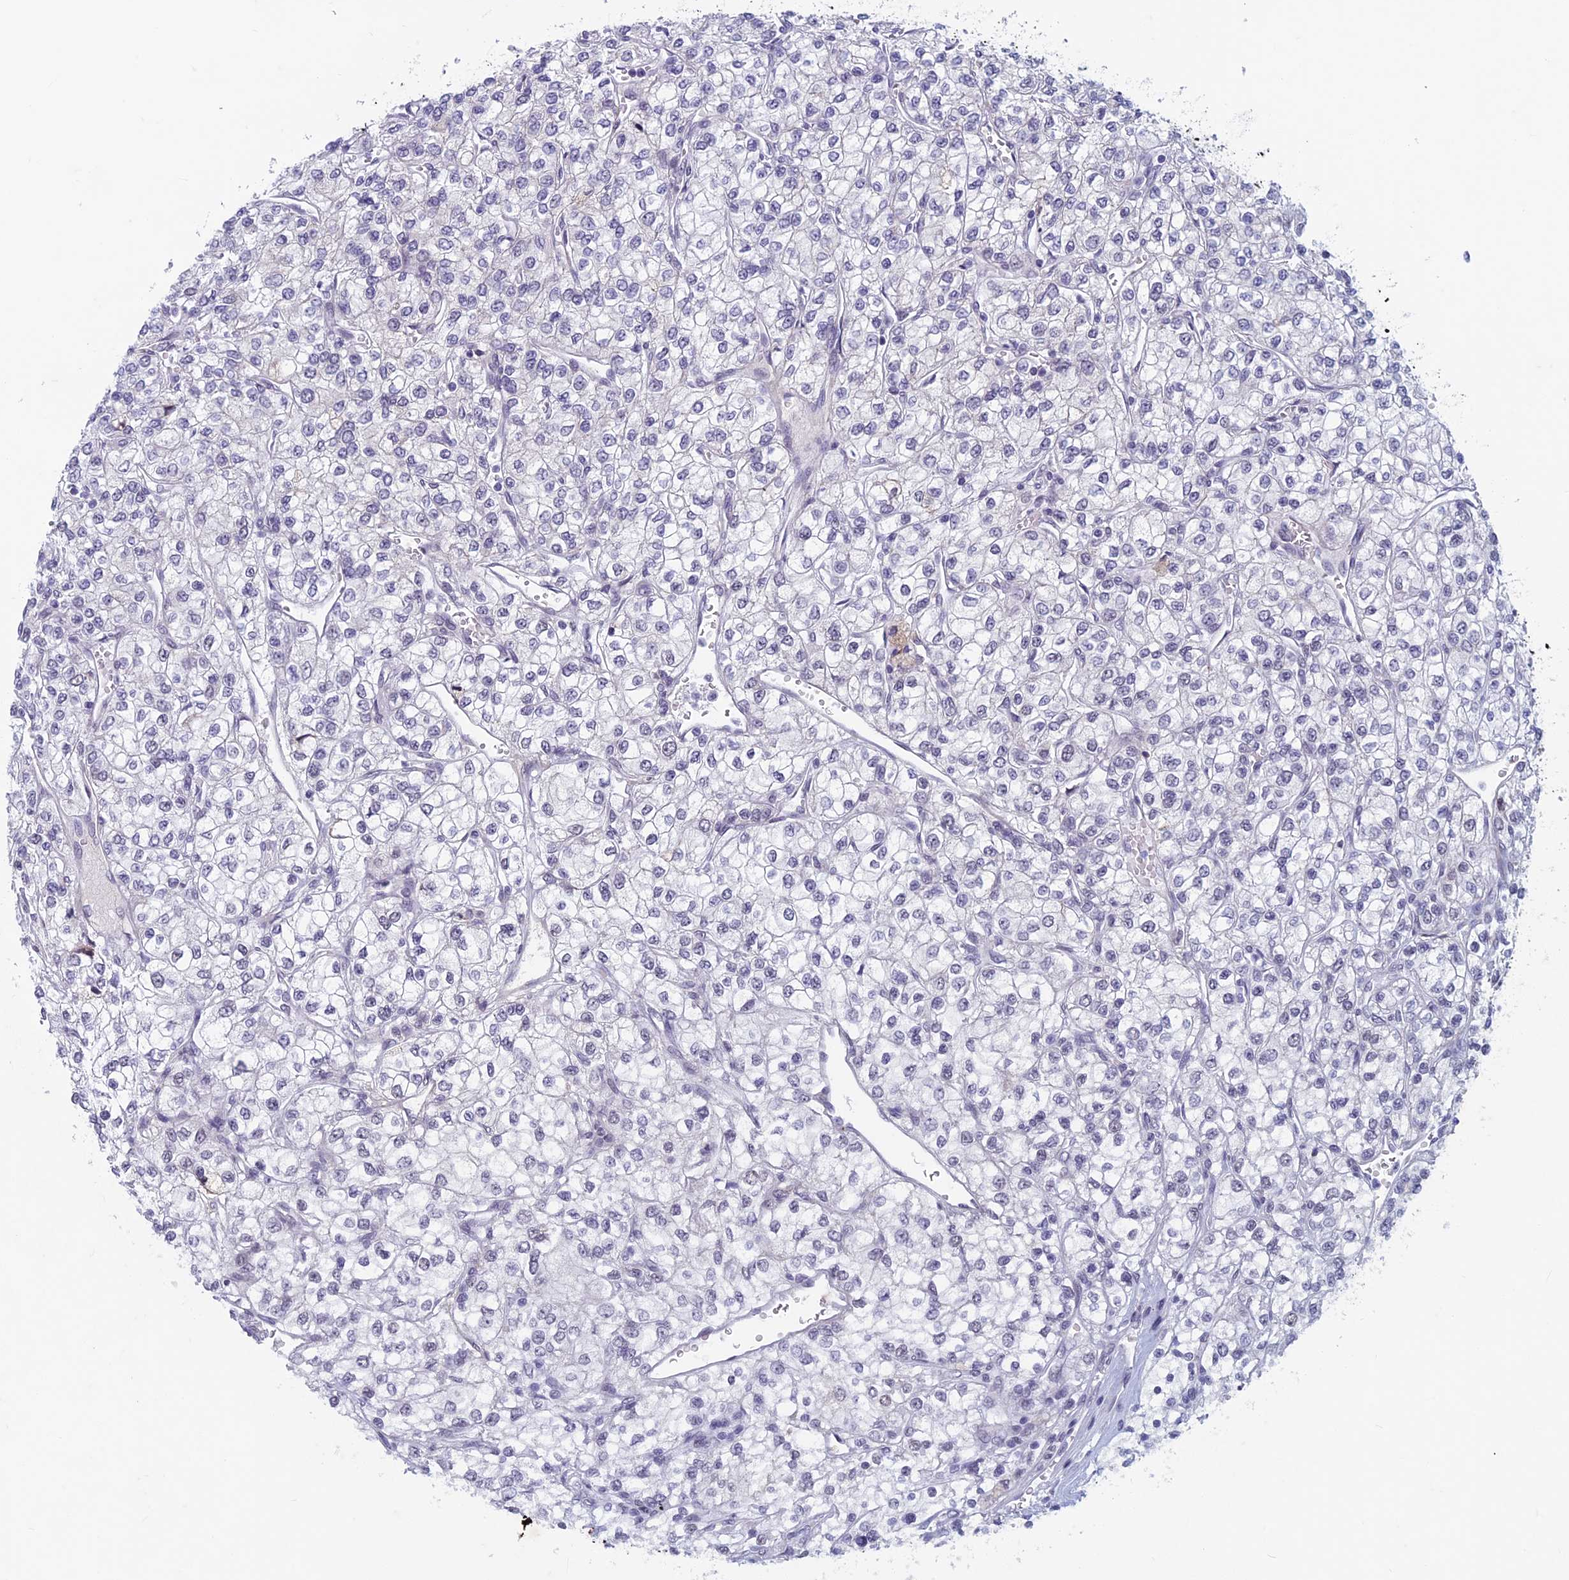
{"staining": {"intensity": "negative", "quantity": "none", "location": "none"}, "tissue": "renal cancer", "cell_type": "Tumor cells", "image_type": "cancer", "snomed": [{"axis": "morphology", "description": "Adenocarcinoma, NOS"}, {"axis": "topography", "description": "Kidney"}], "caption": "There is no significant staining in tumor cells of renal cancer.", "gene": "ASH2L", "patient": {"sex": "male", "age": 80}}